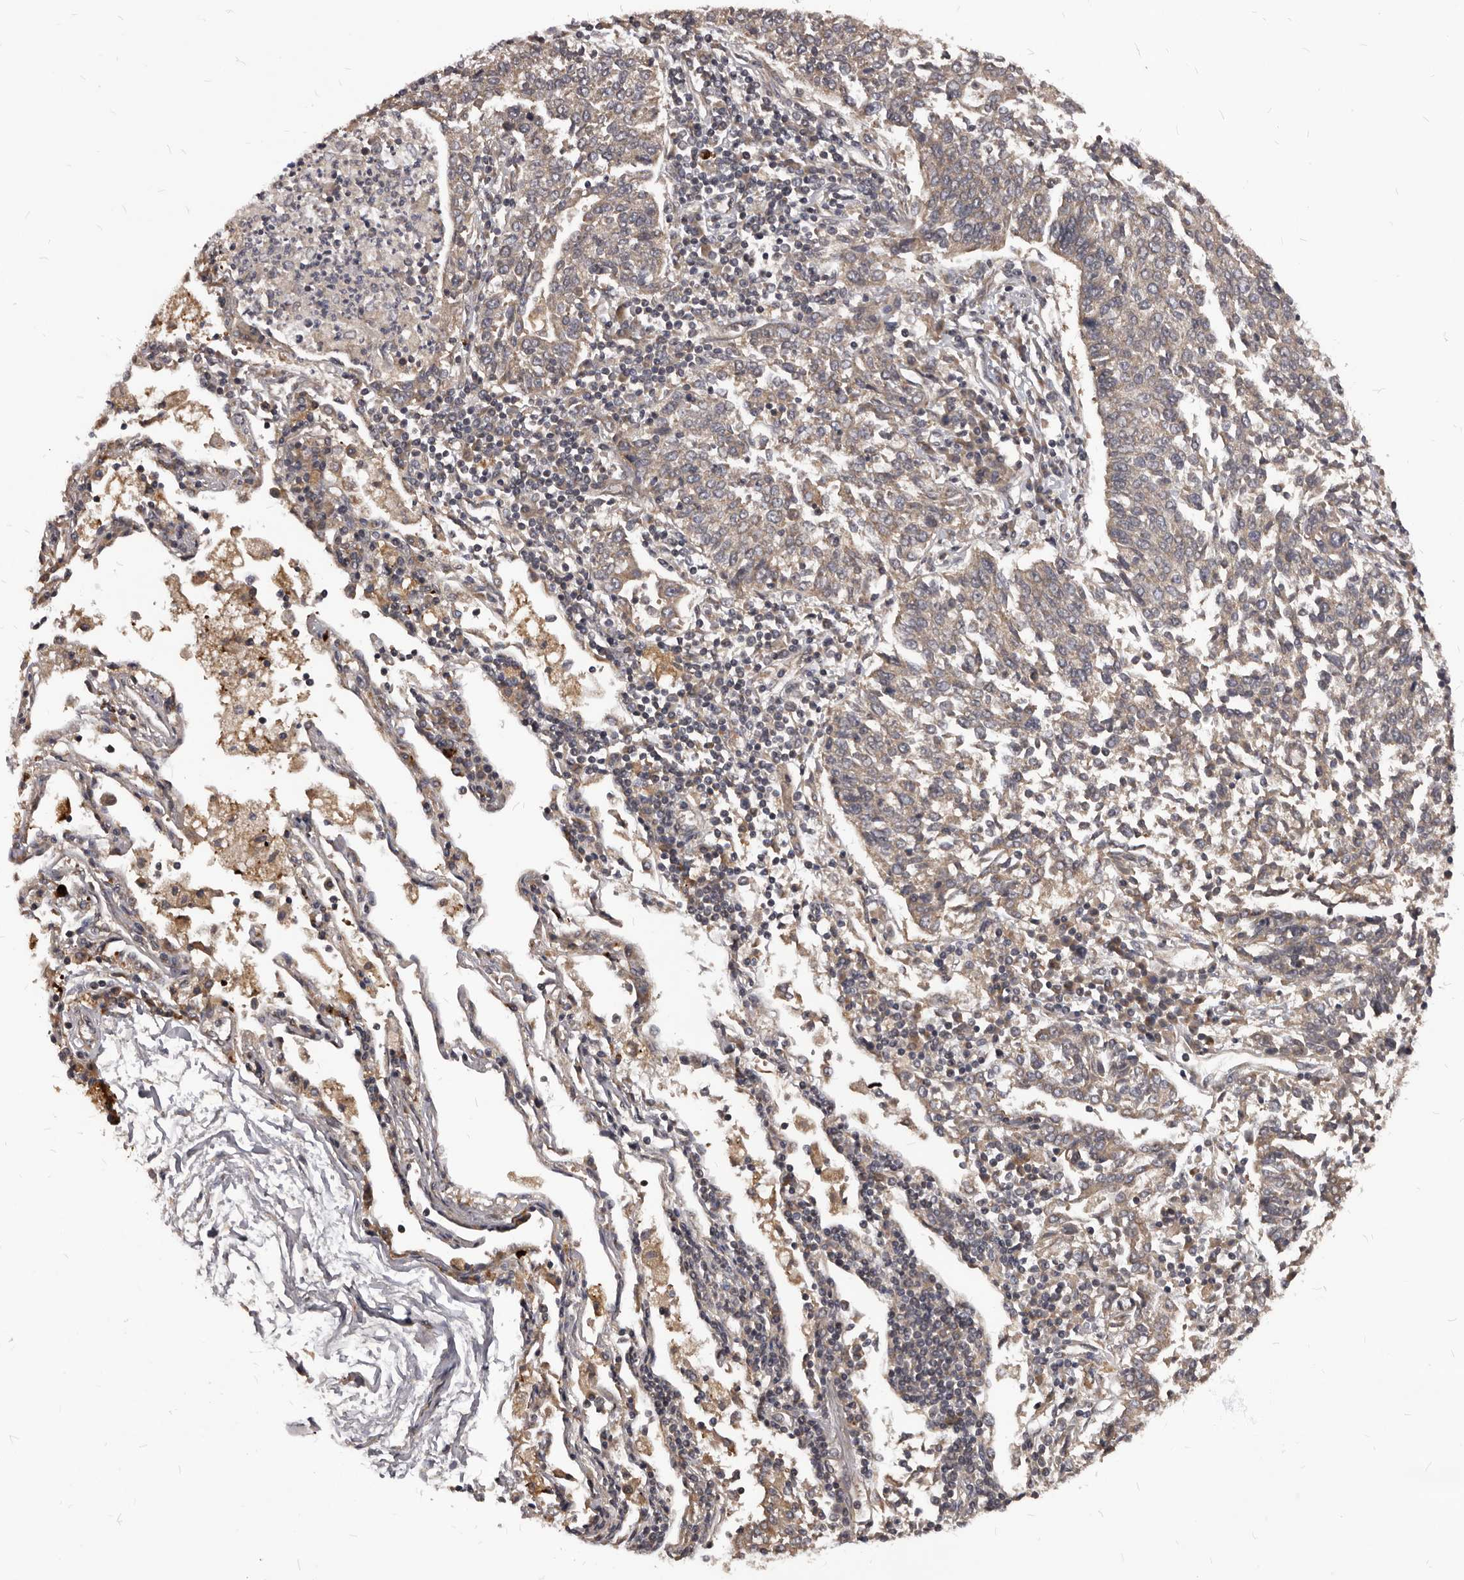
{"staining": {"intensity": "weak", "quantity": ">75%", "location": "cytoplasmic/membranous"}, "tissue": "lung cancer", "cell_type": "Tumor cells", "image_type": "cancer", "snomed": [{"axis": "morphology", "description": "Normal tissue, NOS"}, {"axis": "morphology", "description": "Squamous cell carcinoma, NOS"}, {"axis": "topography", "description": "Cartilage tissue"}, {"axis": "topography", "description": "Lung"}, {"axis": "topography", "description": "Peripheral nerve tissue"}], "caption": "A brown stain highlights weak cytoplasmic/membranous positivity of a protein in lung cancer tumor cells. (Stains: DAB in brown, nuclei in blue, Microscopy: brightfield microscopy at high magnification).", "gene": "GABPB2", "patient": {"sex": "female", "age": 49}}